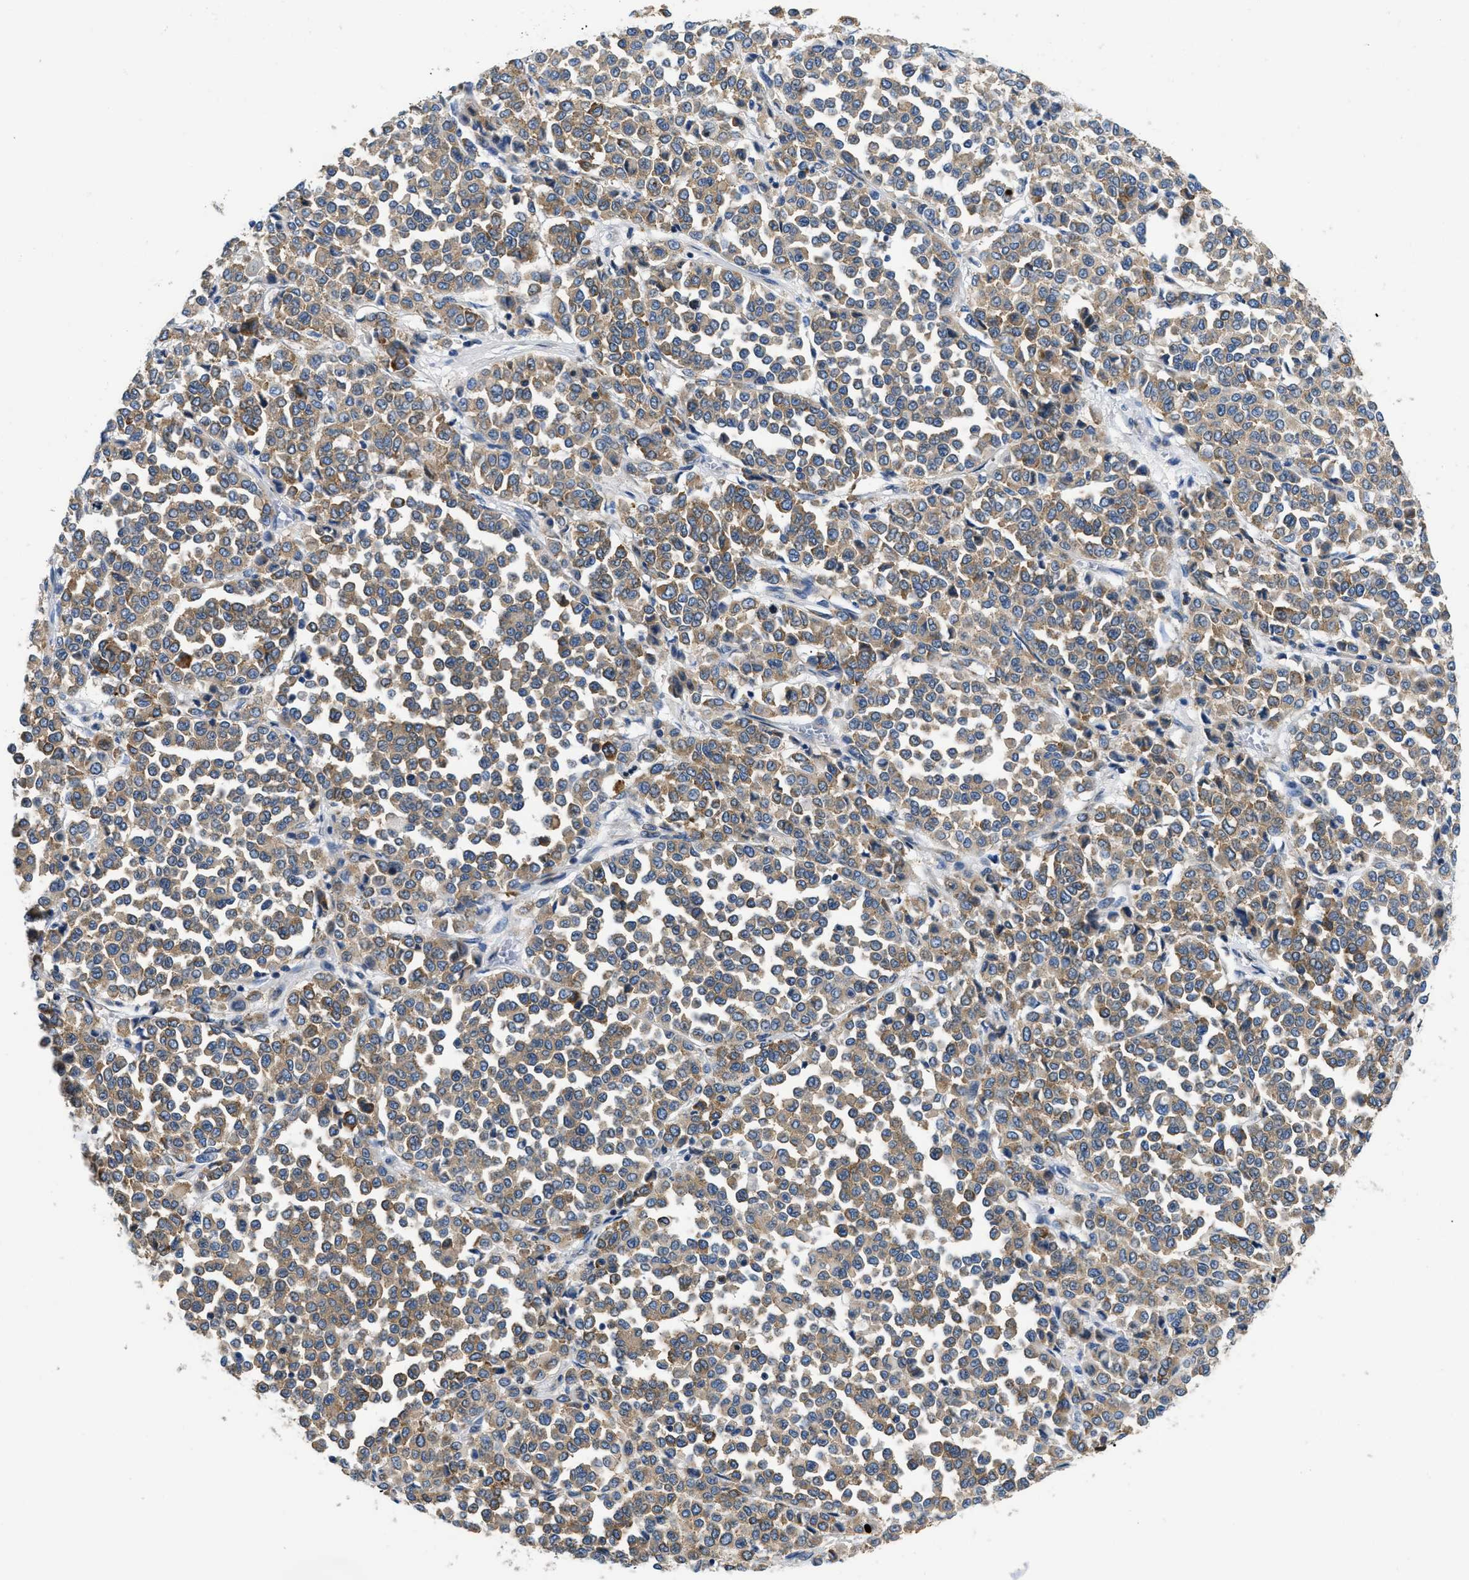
{"staining": {"intensity": "weak", "quantity": ">75%", "location": "cytoplasmic/membranous"}, "tissue": "melanoma", "cell_type": "Tumor cells", "image_type": "cancer", "snomed": [{"axis": "morphology", "description": "Malignant melanoma, Metastatic site"}, {"axis": "topography", "description": "Pancreas"}], "caption": "High-magnification brightfield microscopy of melanoma stained with DAB (3,3'-diaminobenzidine) (brown) and counterstained with hematoxylin (blue). tumor cells exhibit weak cytoplasmic/membranous expression is present in approximately>75% of cells.", "gene": "ABCF1", "patient": {"sex": "female", "age": 30}}